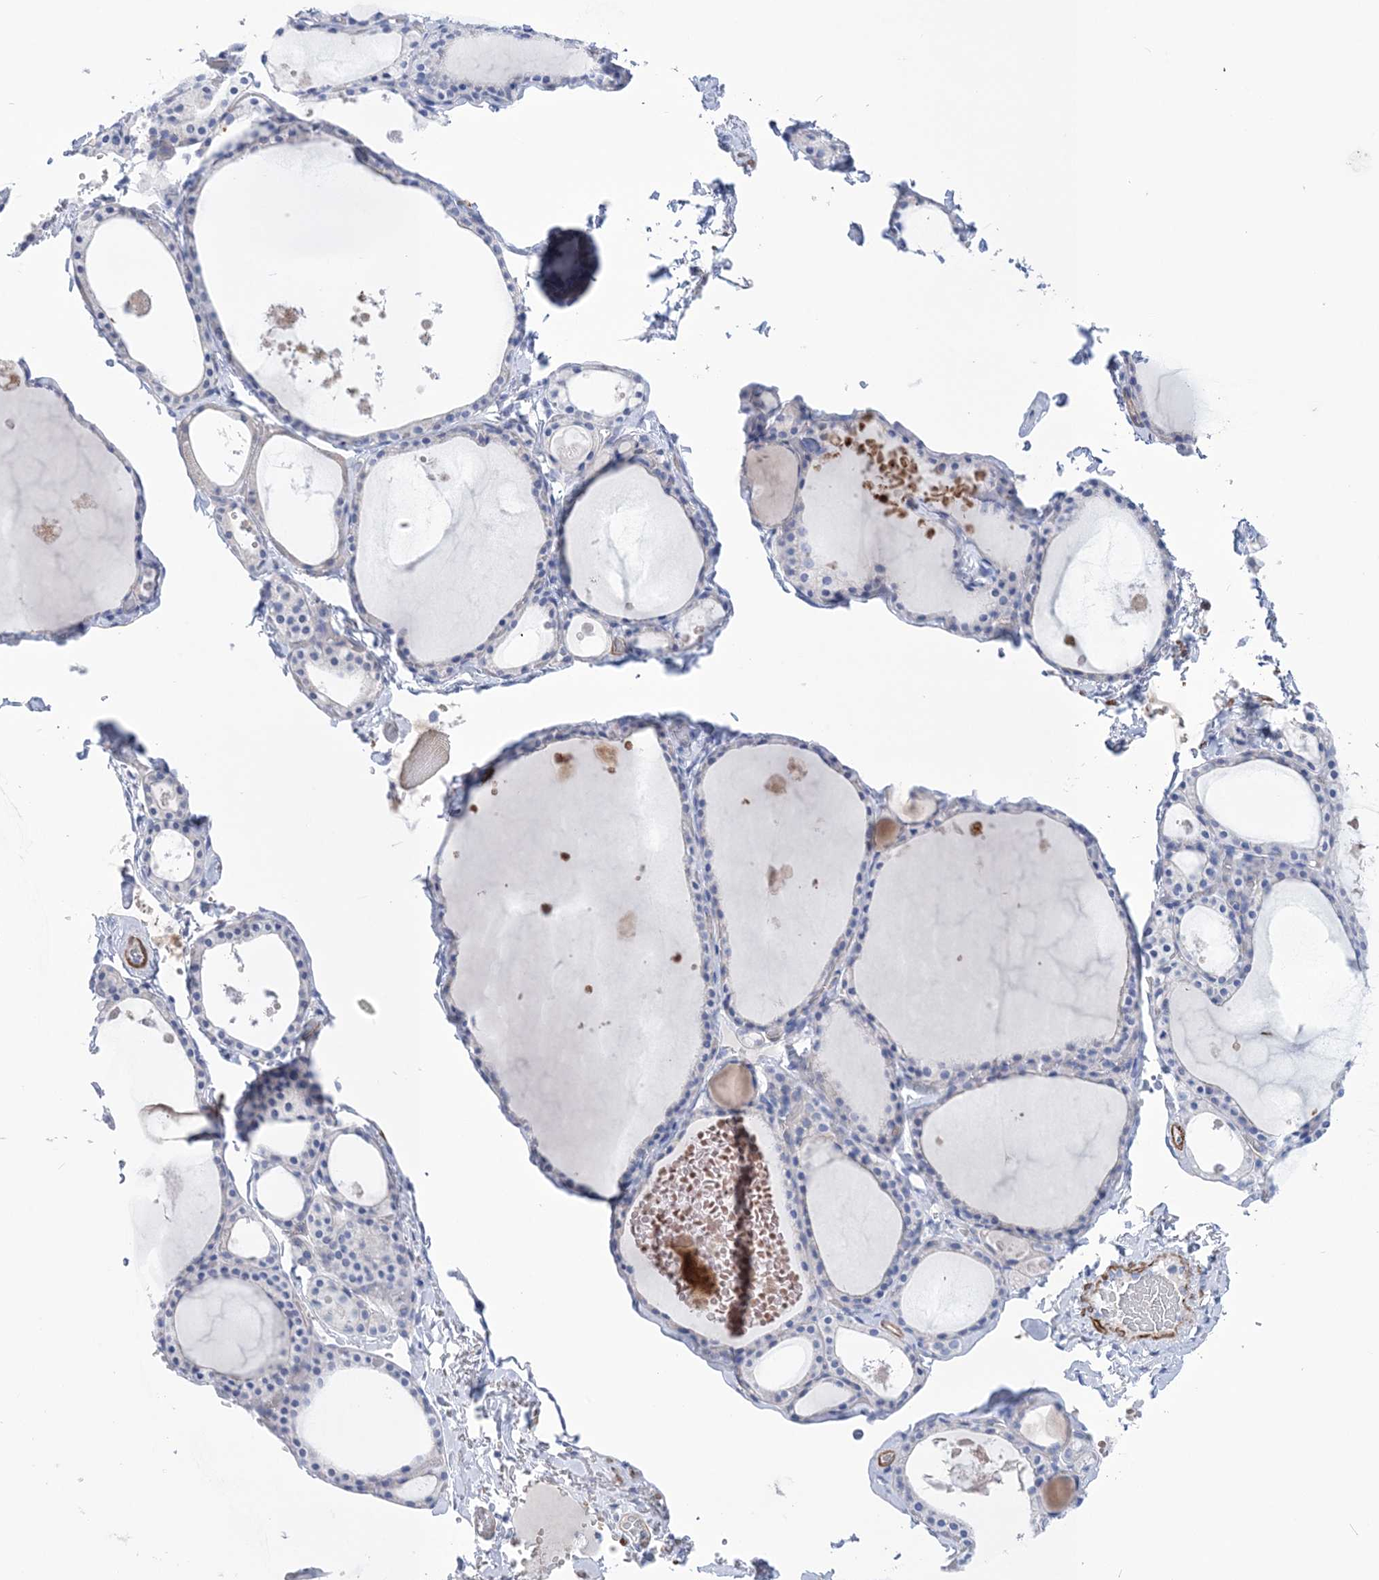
{"staining": {"intensity": "negative", "quantity": "none", "location": "none"}, "tissue": "thyroid gland", "cell_type": "Glandular cells", "image_type": "normal", "snomed": [{"axis": "morphology", "description": "Normal tissue, NOS"}, {"axis": "topography", "description": "Thyroid gland"}], "caption": "IHC photomicrograph of unremarkable thyroid gland: human thyroid gland stained with DAB (3,3'-diaminobenzidine) shows no significant protein expression in glandular cells.", "gene": "WDR74", "patient": {"sex": "male", "age": 56}}